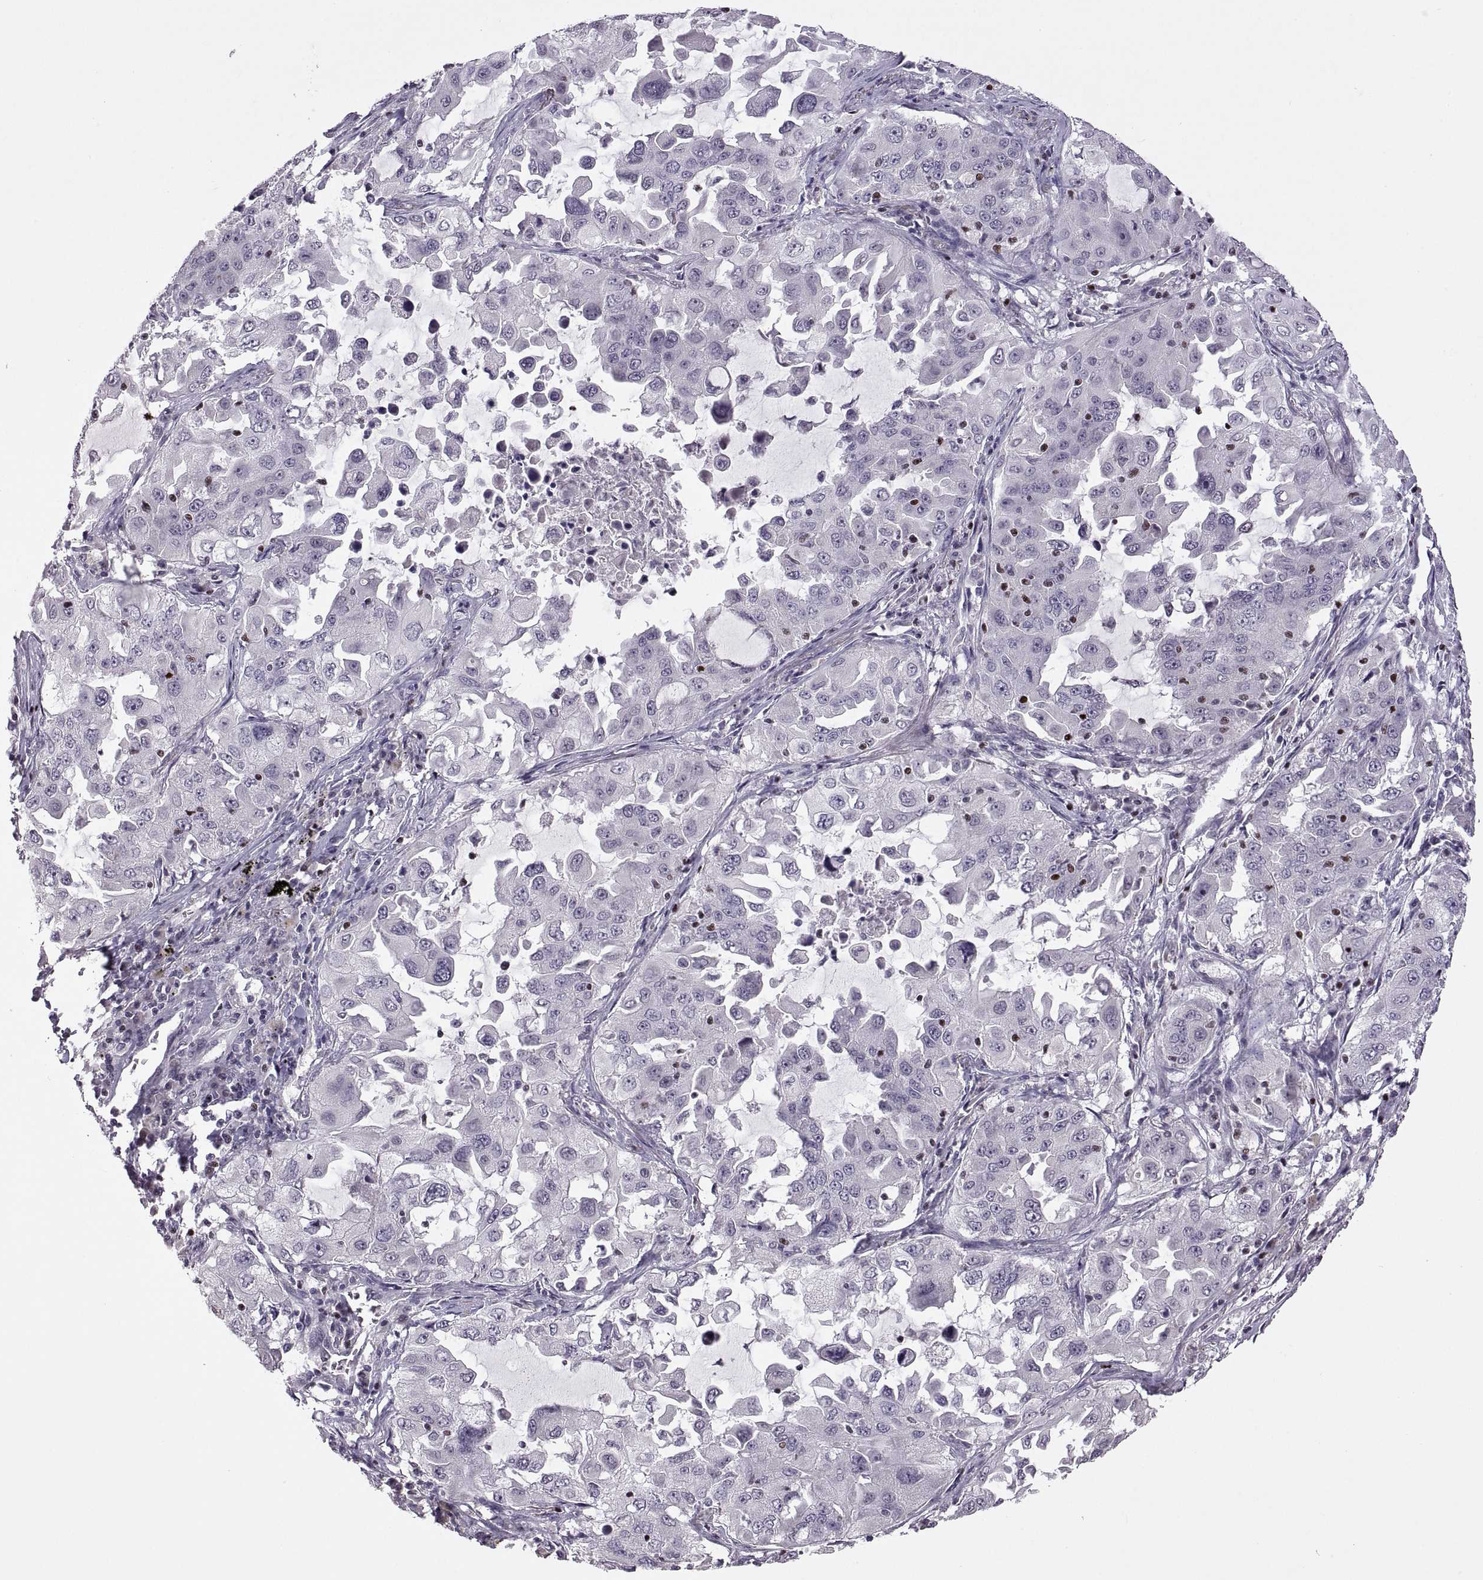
{"staining": {"intensity": "negative", "quantity": "none", "location": "none"}, "tissue": "lung cancer", "cell_type": "Tumor cells", "image_type": "cancer", "snomed": [{"axis": "morphology", "description": "Adenocarcinoma, NOS"}, {"axis": "topography", "description": "Lung"}], "caption": "Human adenocarcinoma (lung) stained for a protein using immunohistochemistry displays no staining in tumor cells.", "gene": "NEK2", "patient": {"sex": "female", "age": 61}}